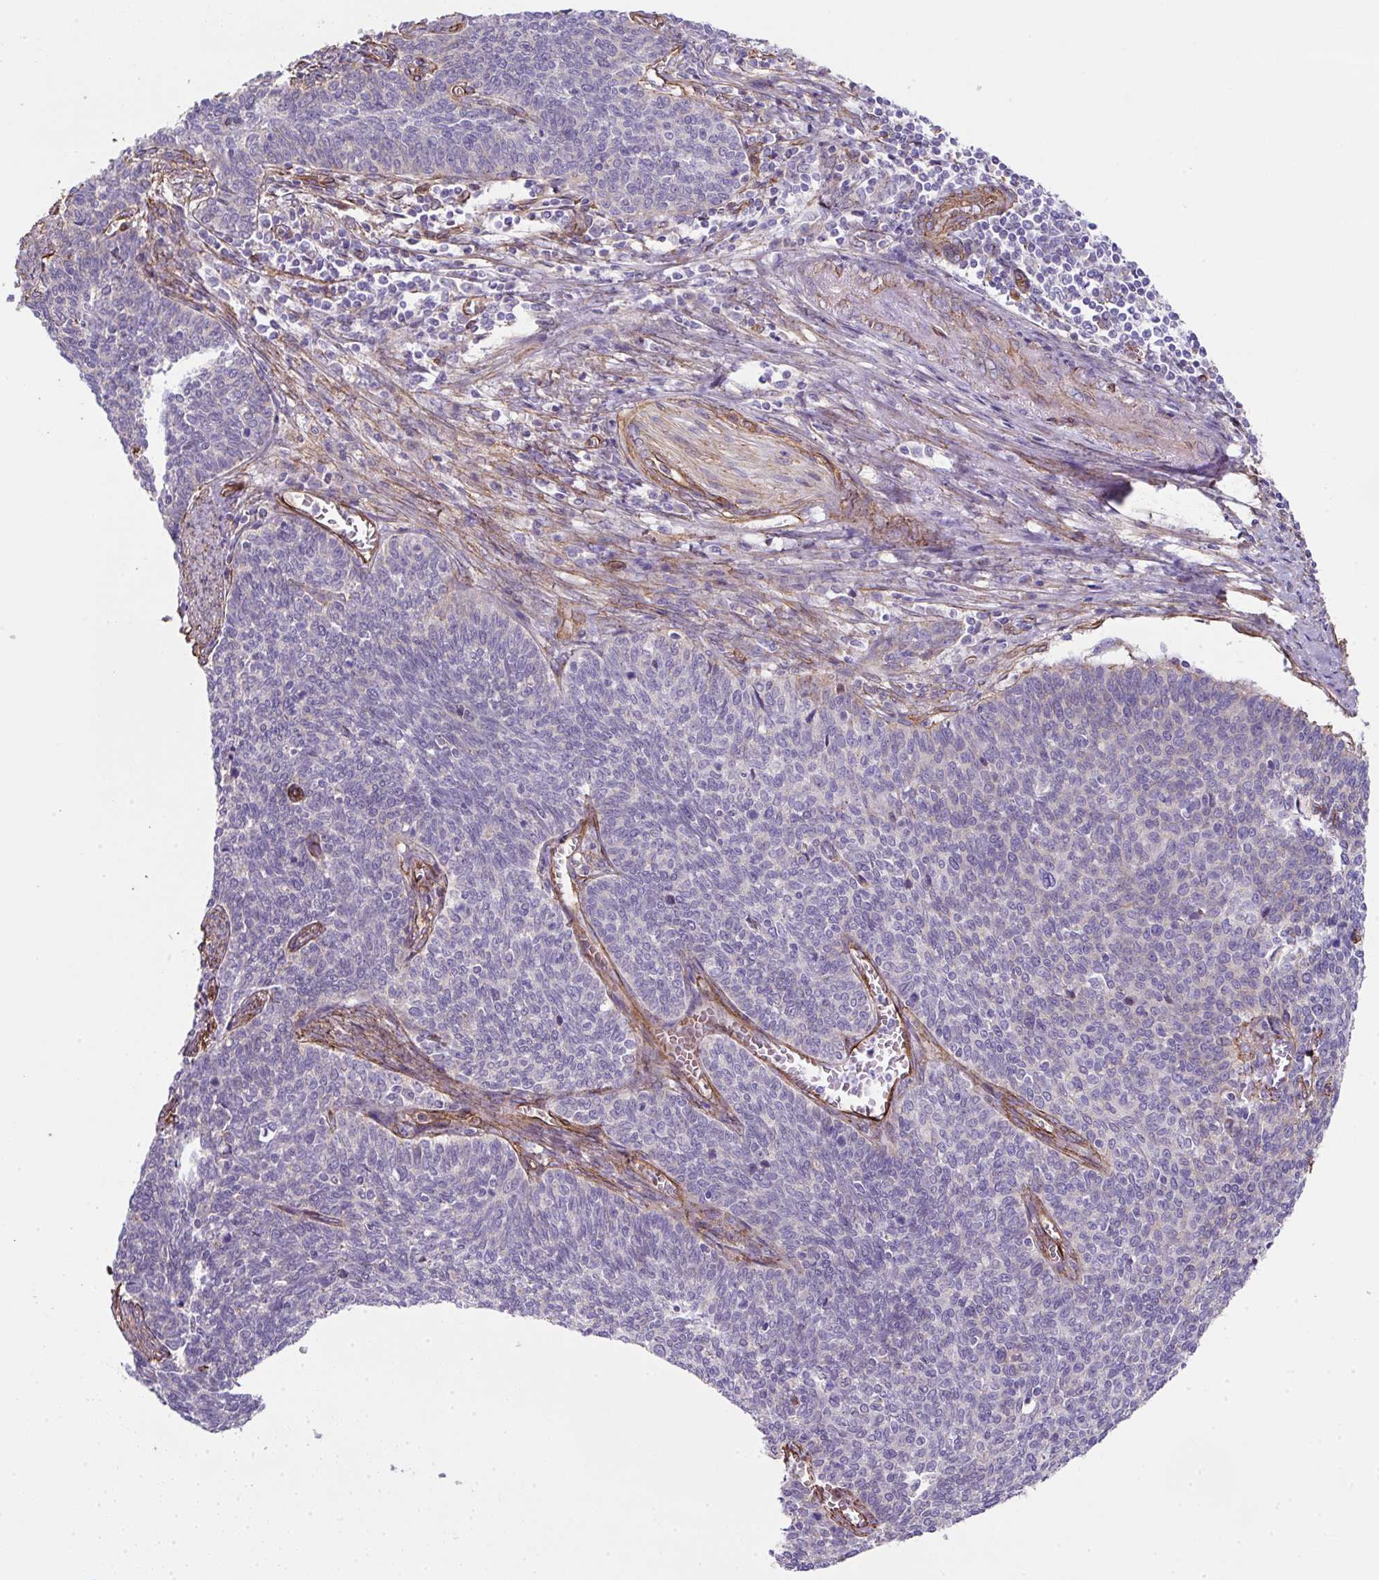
{"staining": {"intensity": "negative", "quantity": "none", "location": "none"}, "tissue": "cervical cancer", "cell_type": "Tumor cells", "image_type": "cancer", "snomed": [{"axis": "morphology", "description": "Squamous cell carcinoma, NOS"}, {"axis": "topography", "description": "Cervix"}], "caption": "Protein analysis of cervical cancer (squamous cell carcinoma) exhibits no significant positivity in tumor cells.", "gene": "ANKUB1", "patient": {"sex": "female", "age": 39}}